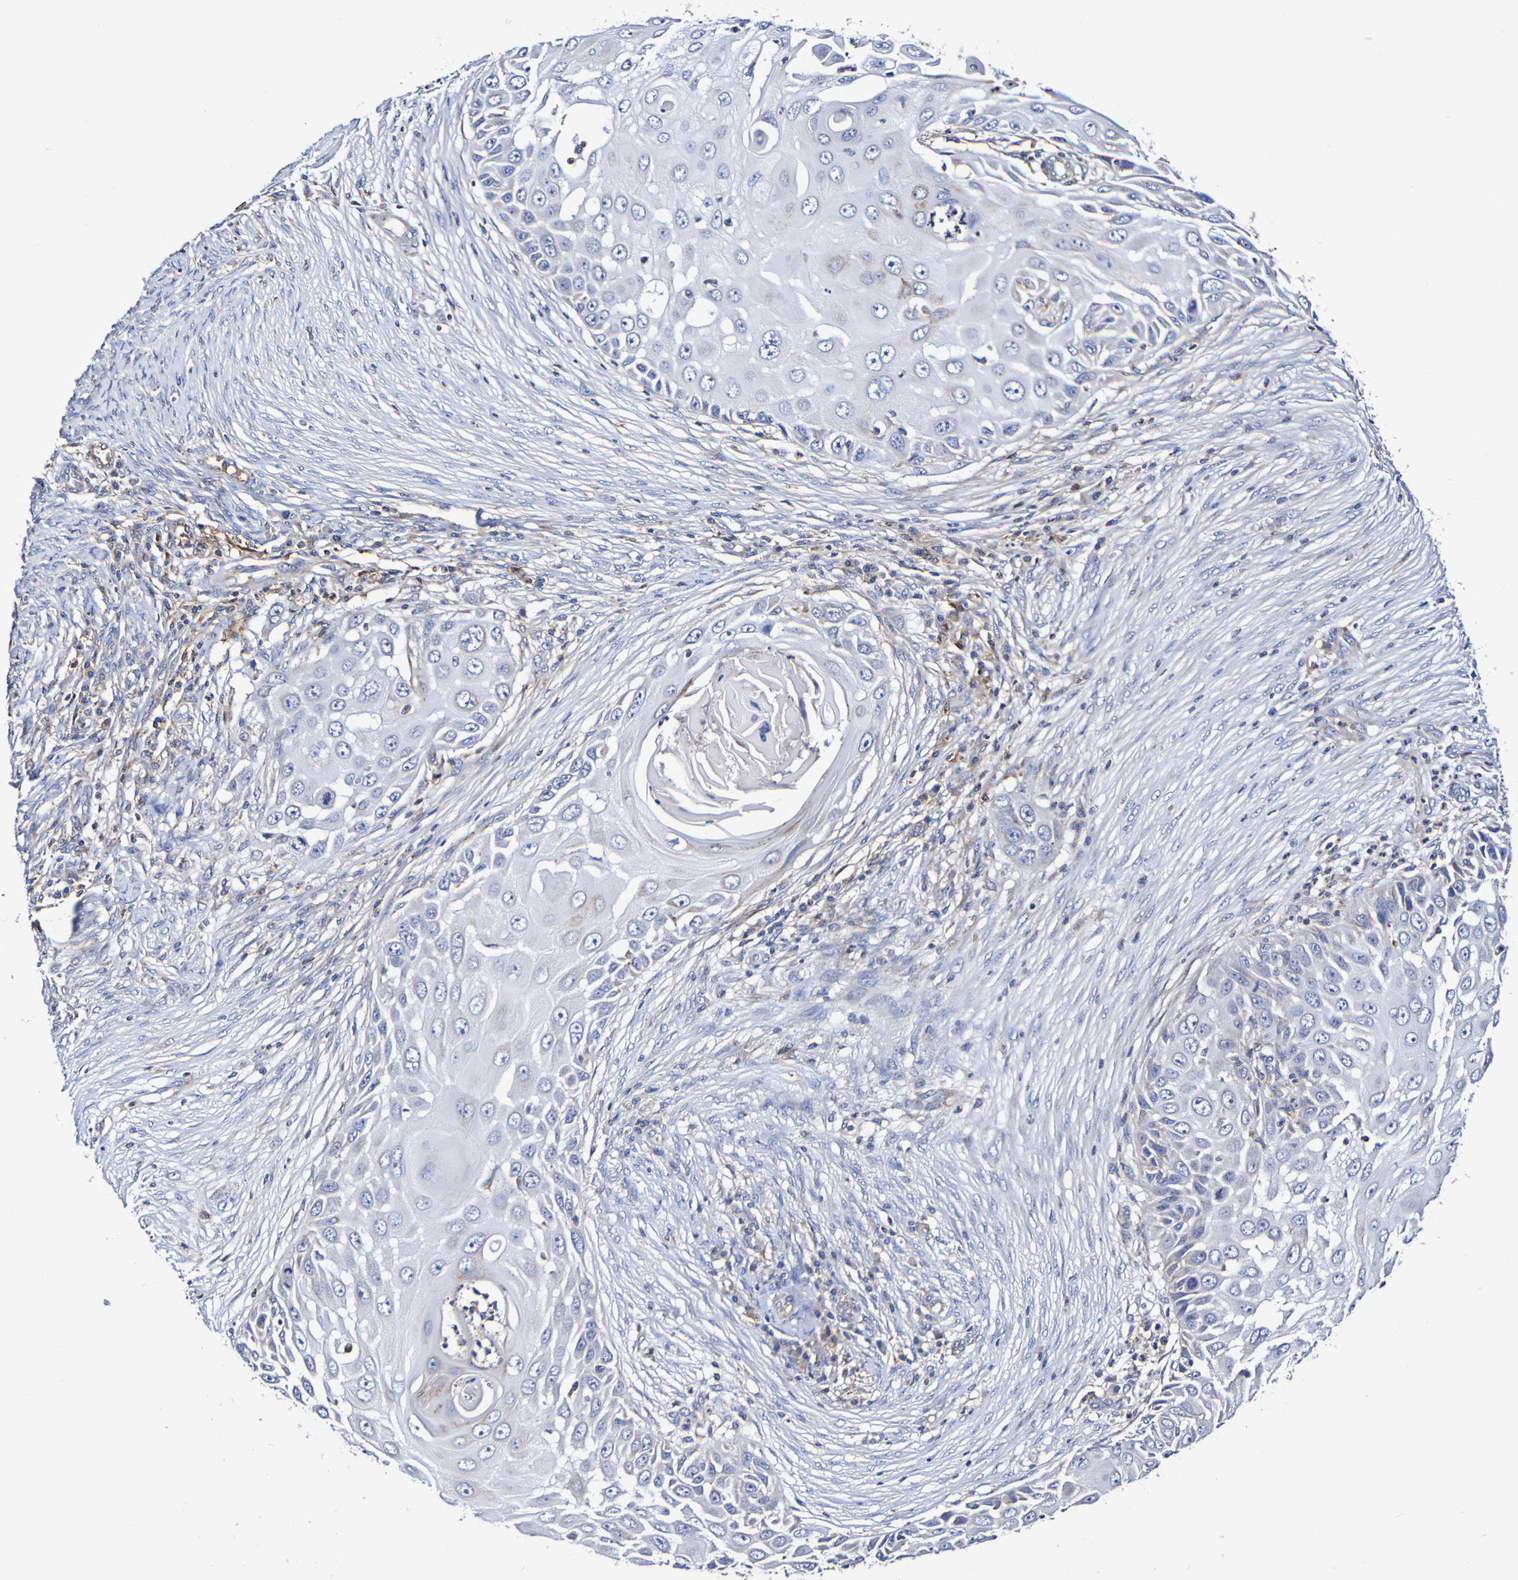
{"staining": {"intensity": "negative", "quantity": "none", "location": "none"}, "tissue": "skin cancer", "cell_type": "Tumor cells", "image_type": "cancer", "snomed": [{"axis": "morphology", "description": "Squamous cell carcinoma, NOS"}, {"axis": "topography", "description": "Skin"}], "caption": "Immunohistochemistry of human squamous cell carcinoma (skin) demonstrates no positivity in tumor cells.", "gene": "WNT4", "patient": {"sex": "female", "age": 44}}